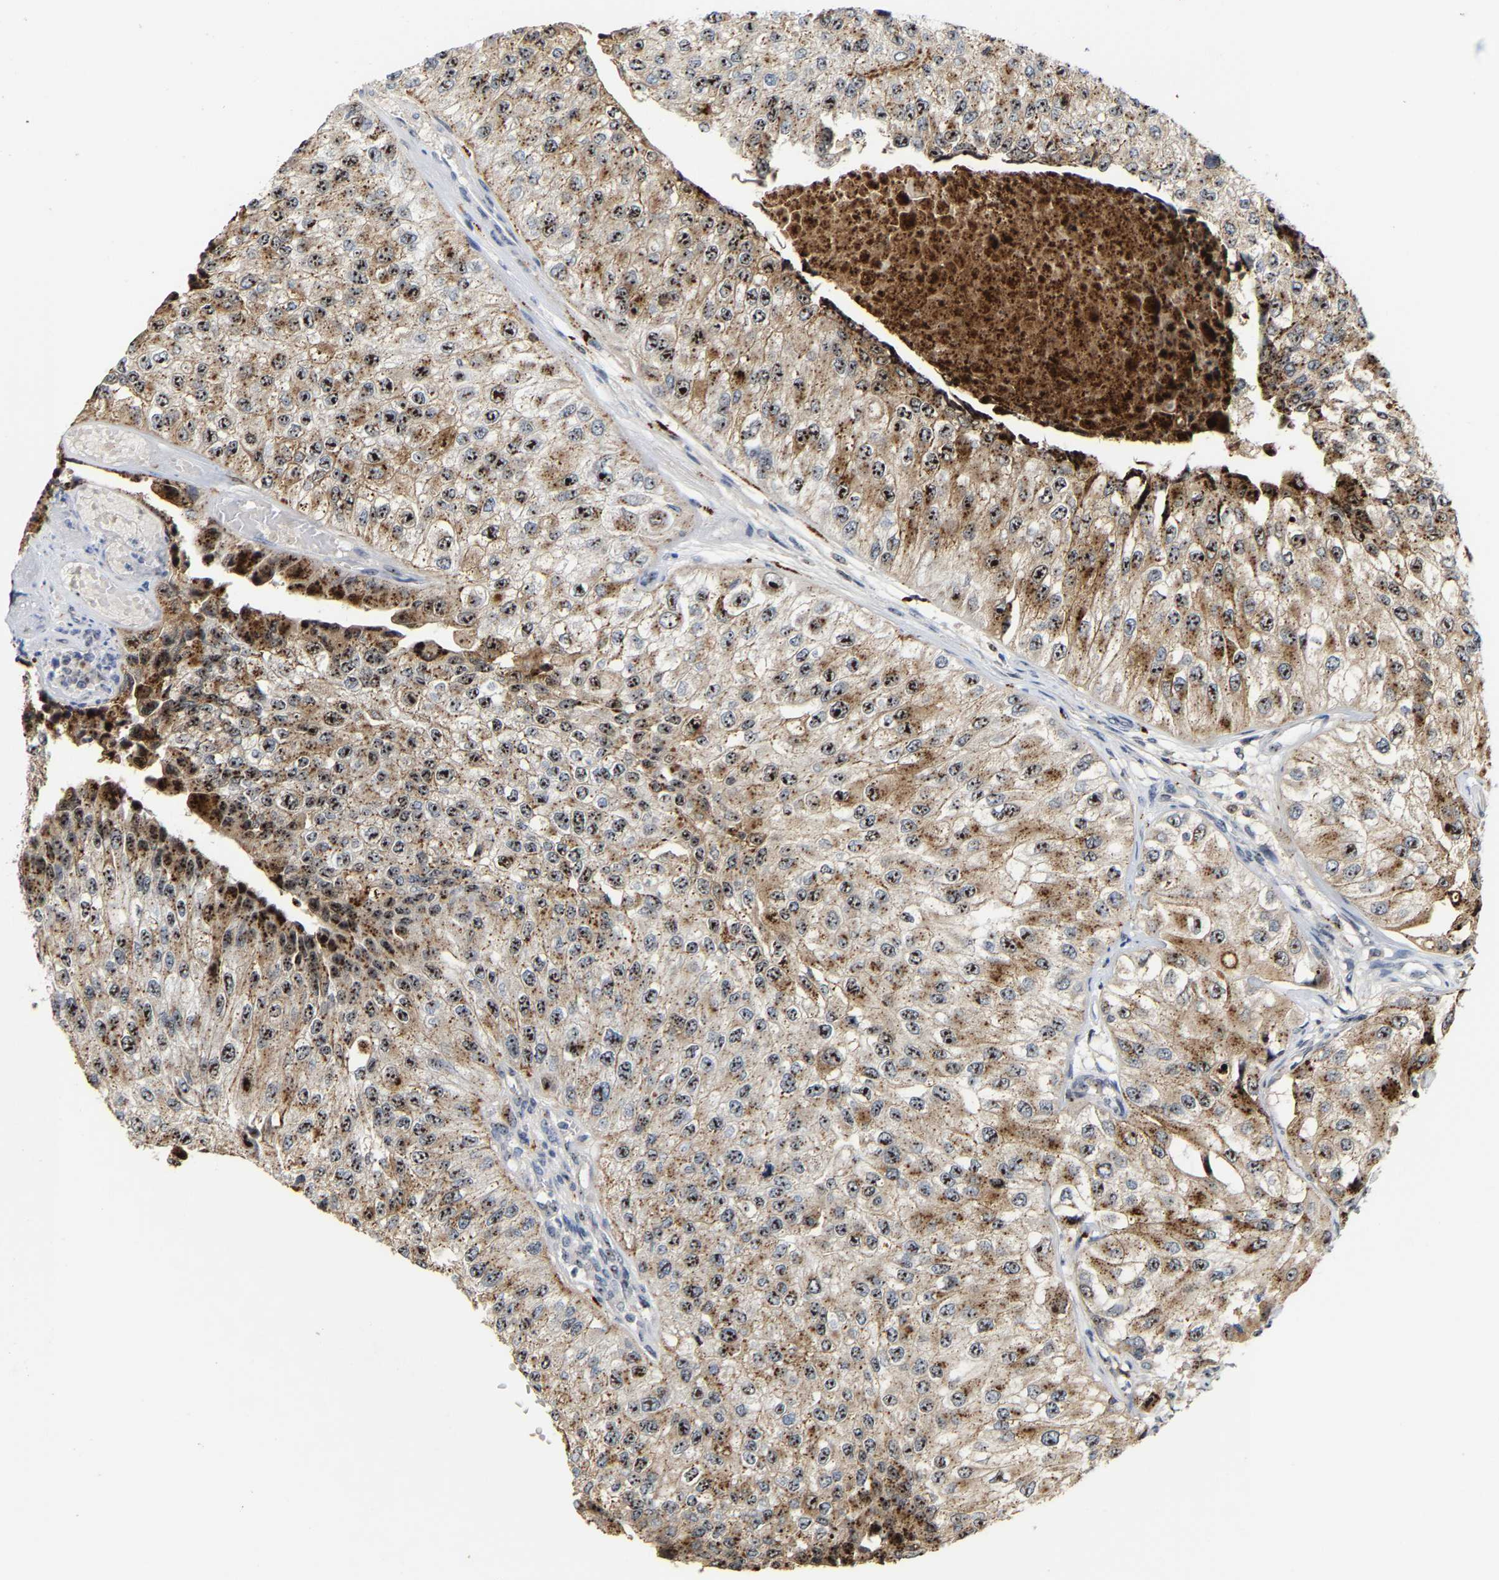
{"staining": {"intensity": "strong", "quantity": ">75%", "location": "cytoplasmic/membranous,nuclear"}, "tissue": "urothelial cancer", "cell_type": "Tumor cells", "image_type": "cancer", "snomed": [{"axis": "morphology", "description": "Urothelial carcinoma, High grade"}, {"axis": "topography", "description": "Kidney"}, {"axis": "topography", "description": "Urinary bladder"}], "caption": "Human urothelial cancer stained with a protein marker displays strong staining in tumor cells.", "gene": "NOP58", "patient": {"sex": "male", "age": 77}}